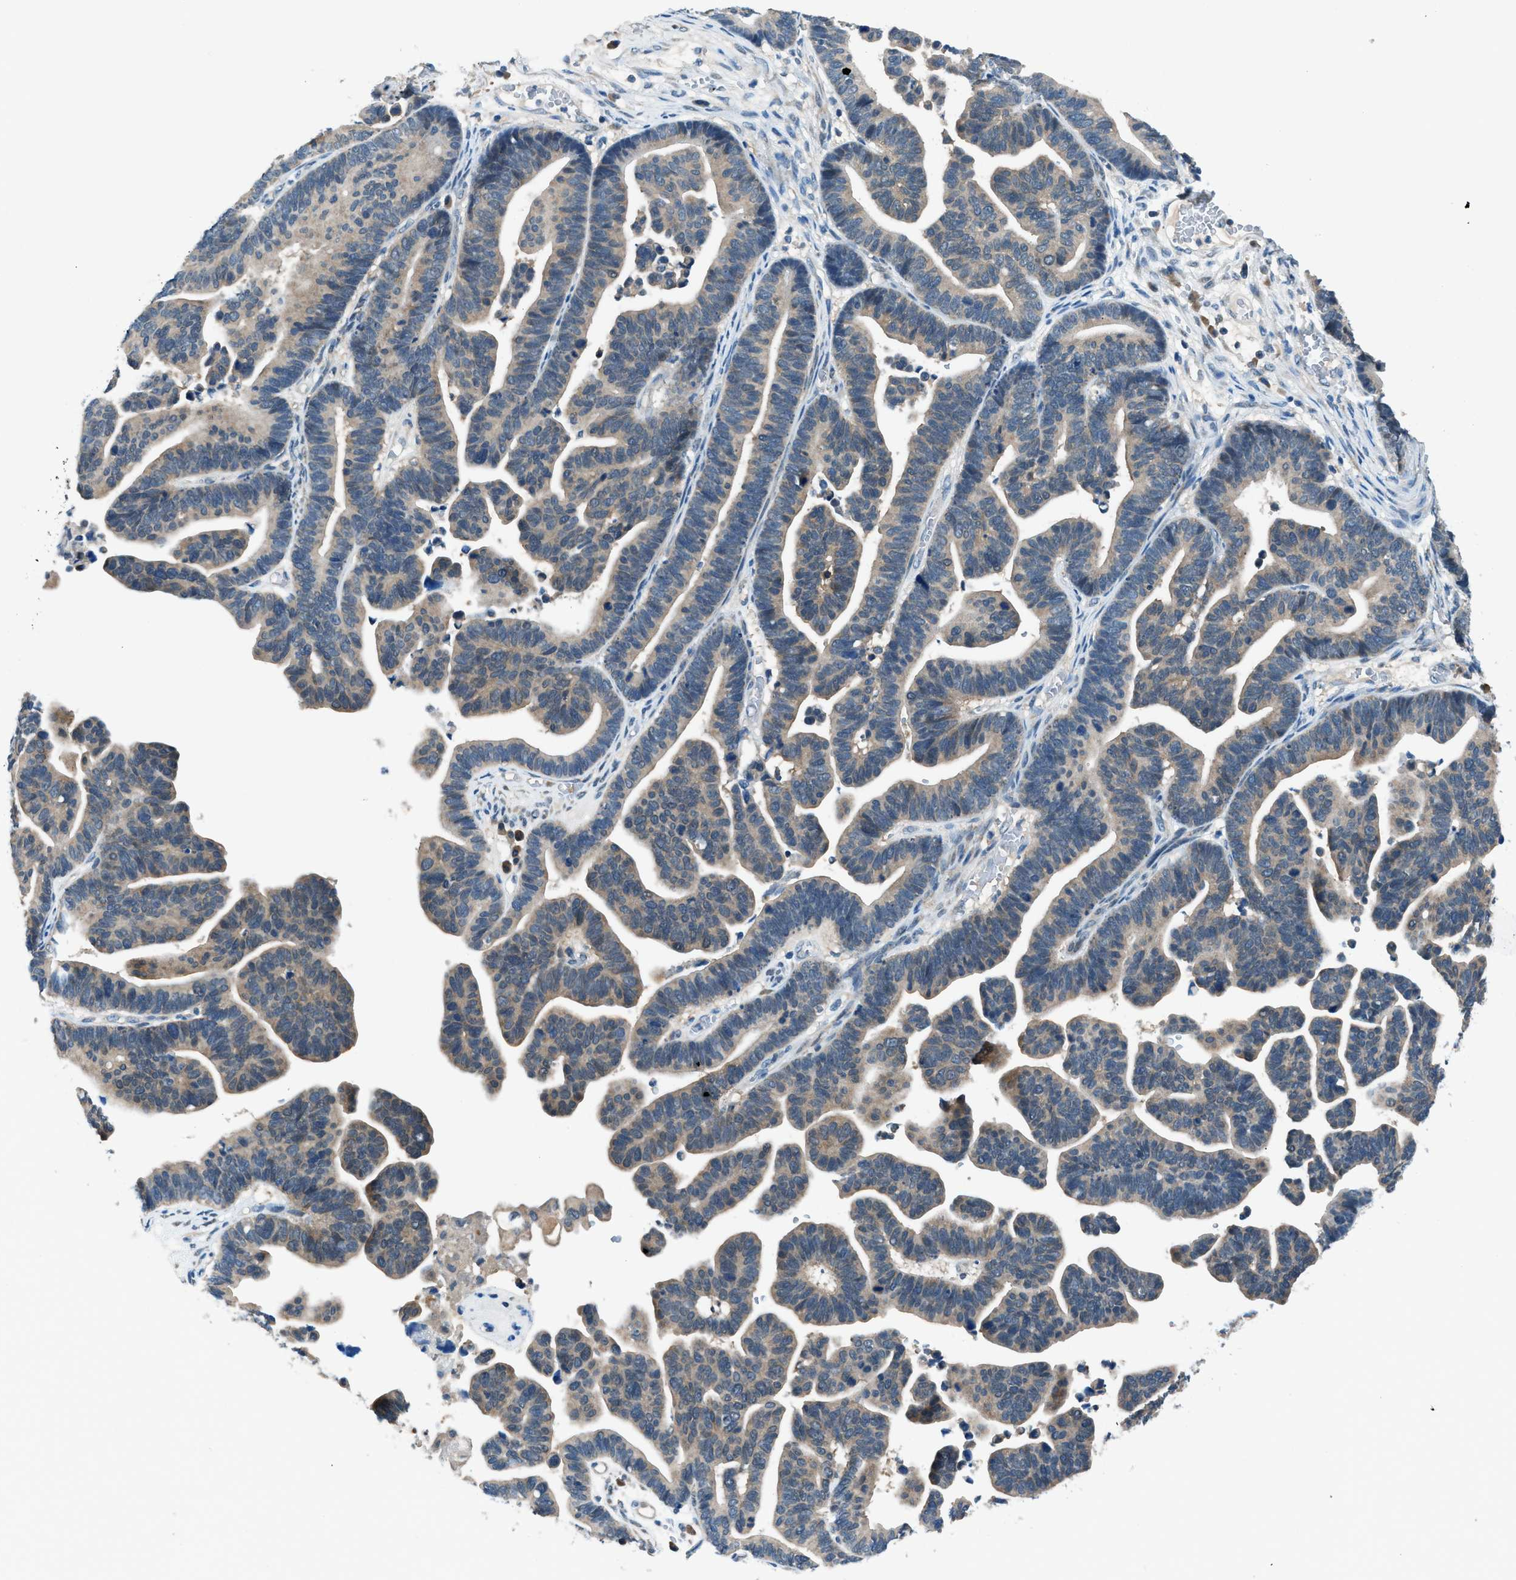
{"staining": {"intensity": "weak", "quantity": "25%-75%", "location": "cytoplasmic/membranous"}, "tissue": "ovarian cancer", "cell_type": "Tumor cells", "image_type": "cancer", "snomed": [{"axis": "morphology", "description": "Cystadenocarcinoma, serous, NOS"}, {"axis": "topography", "description": "Ovary"}], "caption": "Protein staining of serous cystadenocarcinoma (ovarian) tissue shows weak cytoplasmic/membranous expression in about 25%-75% of tumor cells.", "gene": "ACP1", "patient": {"sex": "female", "age": 56}}